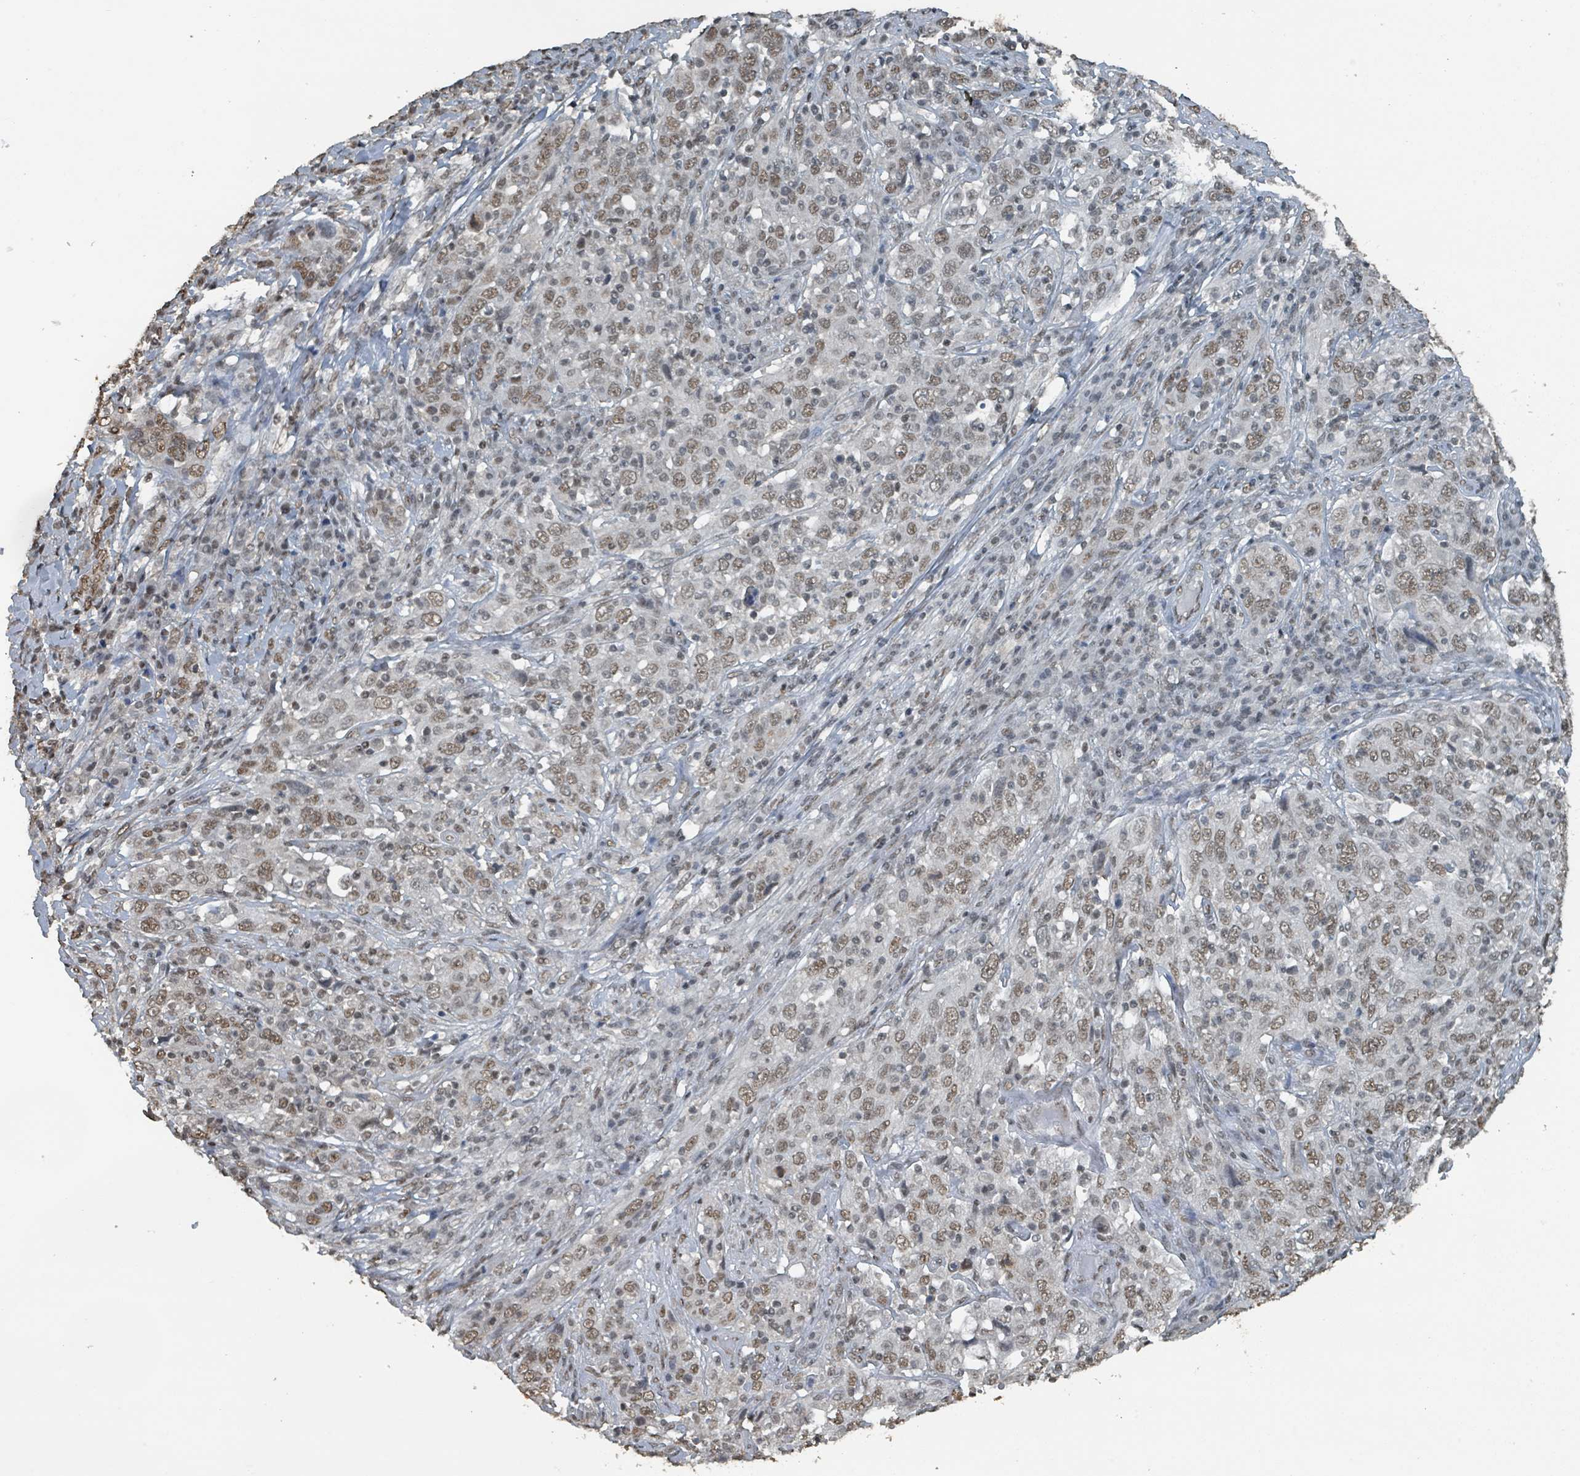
{"staining": {"intensity": "moderate", "quantity": "25%-75%", "location": "nuclear"}, "tissue": "cervical cancer", "cell_type": "Tumor cells", "image_type": "cancer", "snomed": [{"axis": "morphology", "description": "Squamous cell carcinoma, NOS"}, {"axis": "topography", "description": "Cervix"}], "caption": "Immunohistochemistry (IHC) staining of cervical cancer, which reveals medium levels of moderate nuclear staining in about 25%-75% of tumor cells indicating moderate nuclear protein expression. The staining was performed using DAB (3,3'-diaminobenzidine) (brown) for protein detection and nuclei were counterstained in hematoxylin (blue).", "gene": "PHIP", "patient": {"sex": "female", "age": 46}}